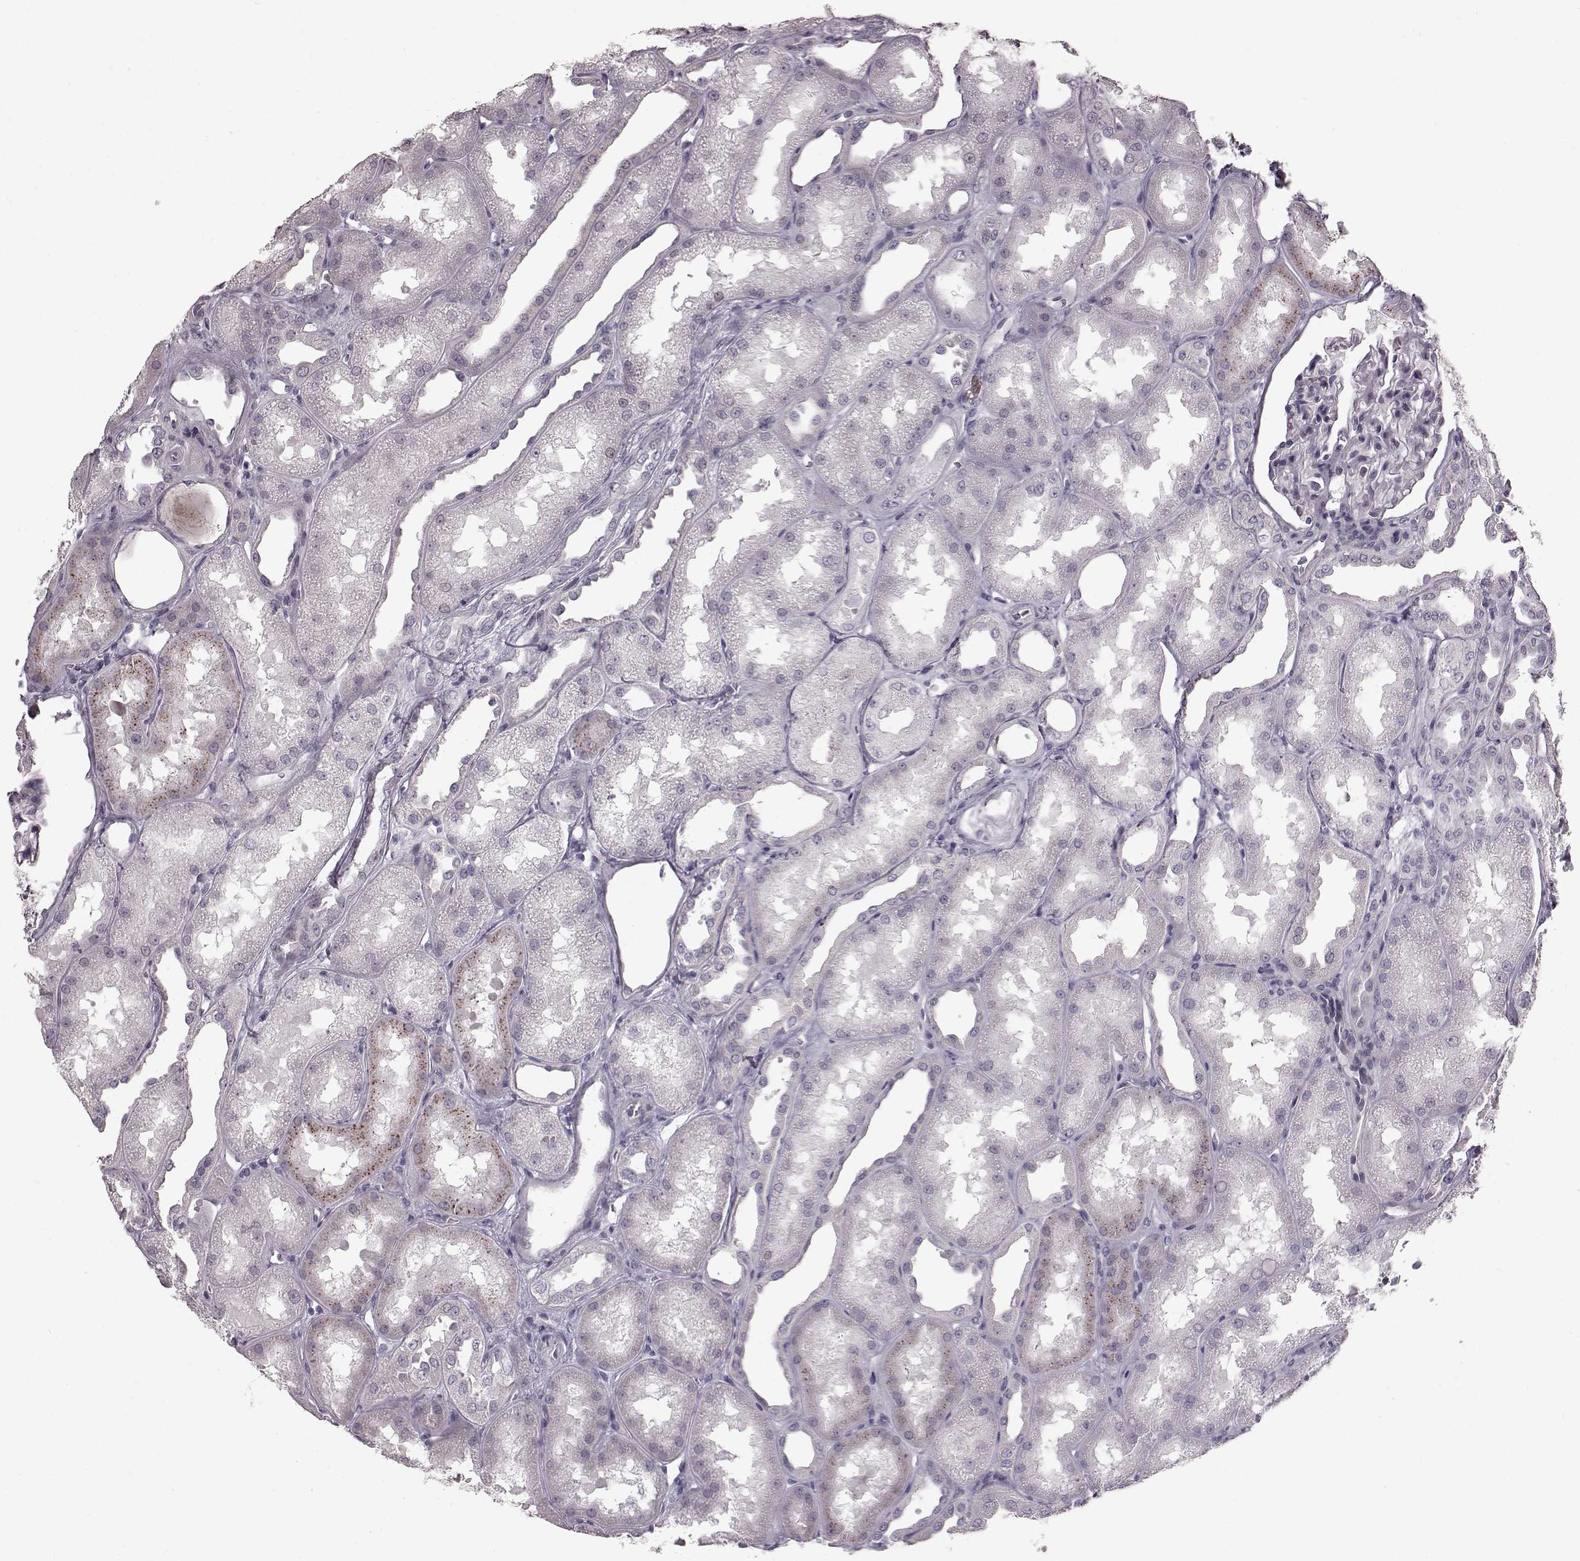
{"staining": {"intensity": "negative", "quantity": "none", "location": "none"}, "tissue": "kidney", "cell_type": "Cells in glomeruli", "image_type": "normal", "snomed": [{"axis": "morphology", "description": "Normal tissue, NOS"}, {"axis": "topography", "description": "Kidney"}], "caption": "This is an immunohistochemistry micrograph of normal kidney. There is no expression in cells in glomeruli.", "gene": "TCHHL1", "patient": {"sex": "male", "age": 61}}